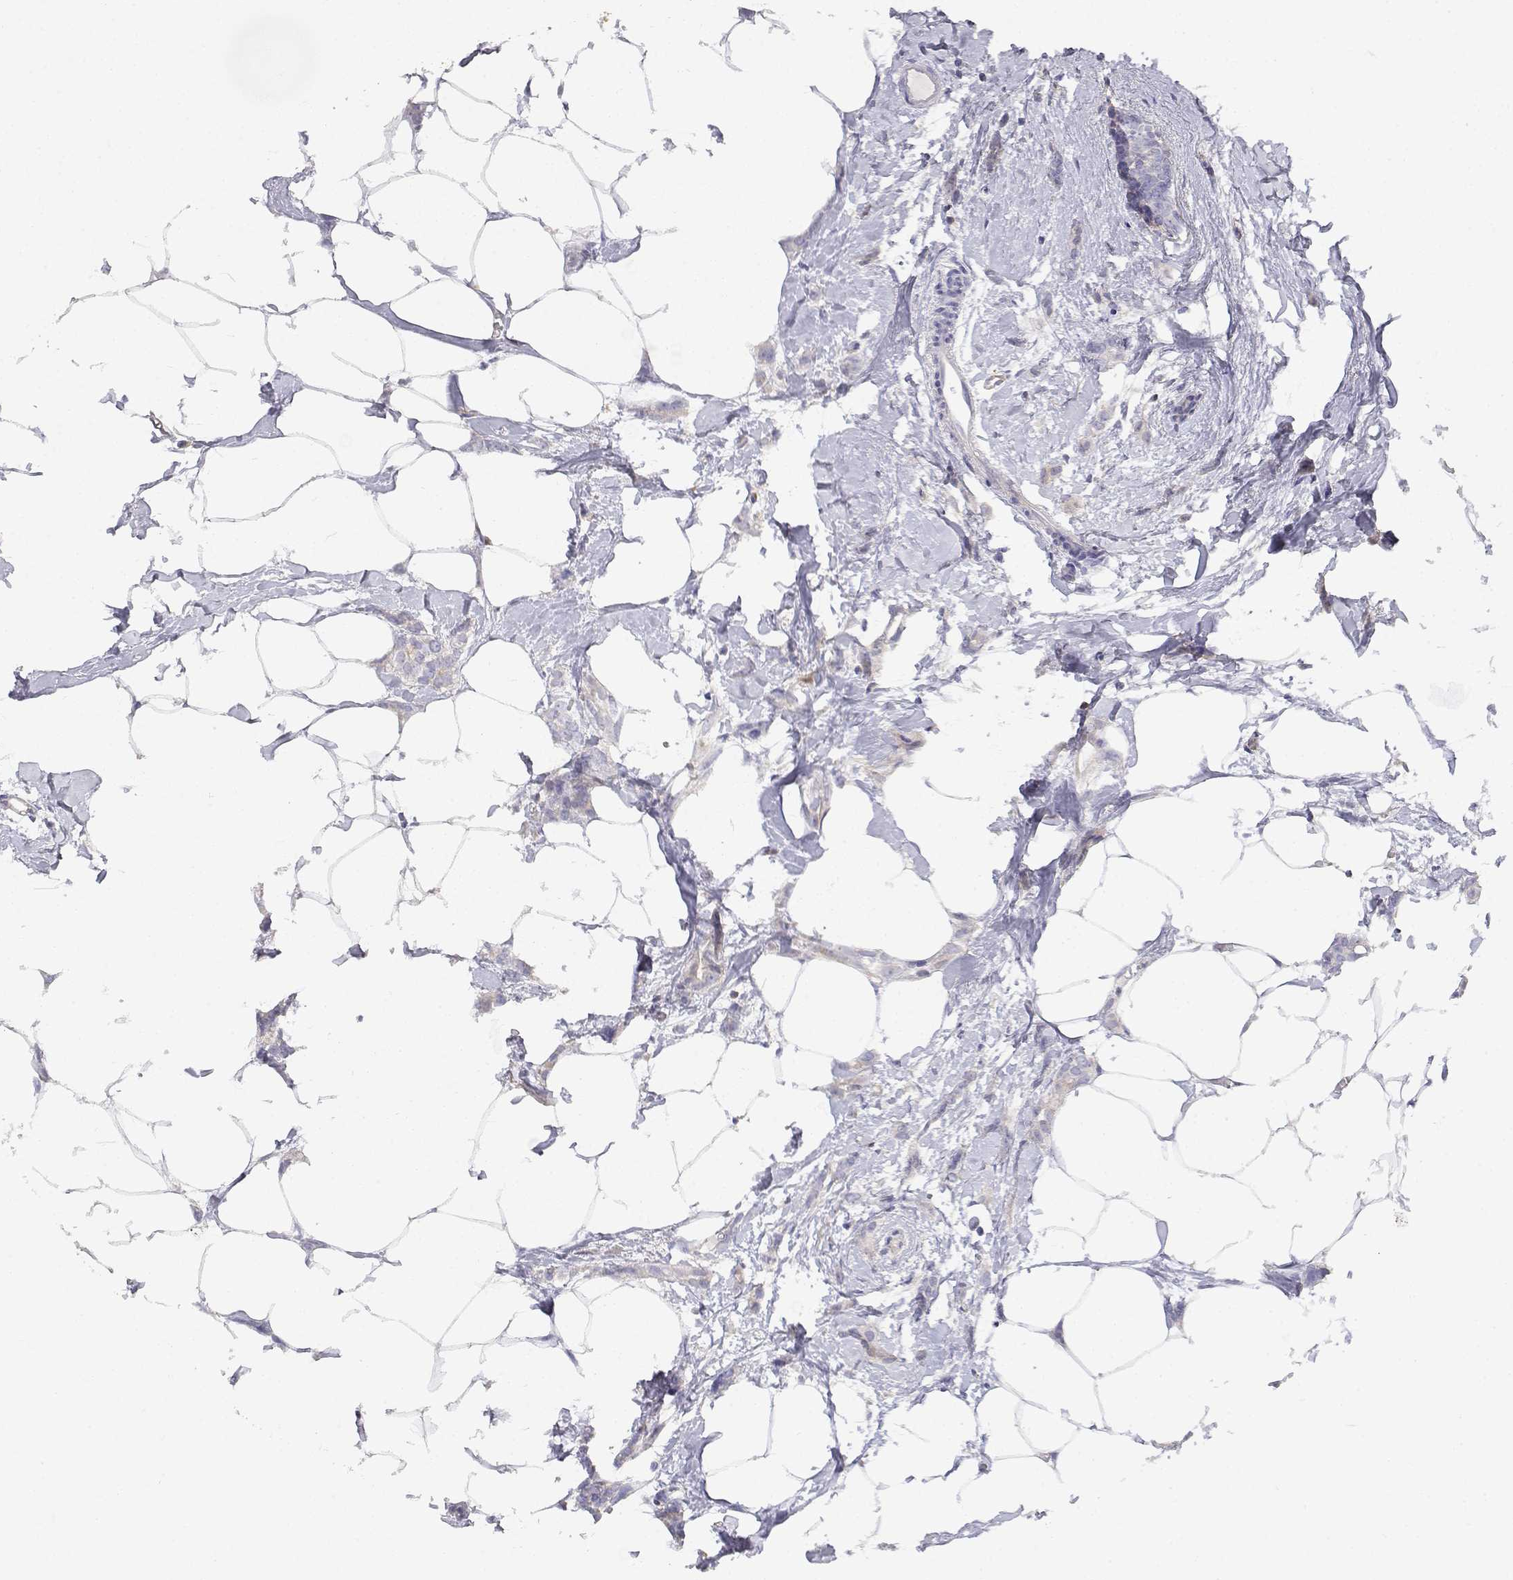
{"staining": {"intensity": "negative", "quantity": "none", "location": "none"}, "tissue": "breast cancer", "cell_type": "Tumor cells", "image_type": "cancer", "snomed": [{"axis": "morphology", "description": "Duct carcinoma"}, {"axis": "topography", "description": "Breast"}], "caption": "Immunohistochemistry of human breast cancer (intraductal carcinoma) shows no positivity in tumor cells.", "gene": "ADA", "patient": {"sex": "female", "age": 40}}